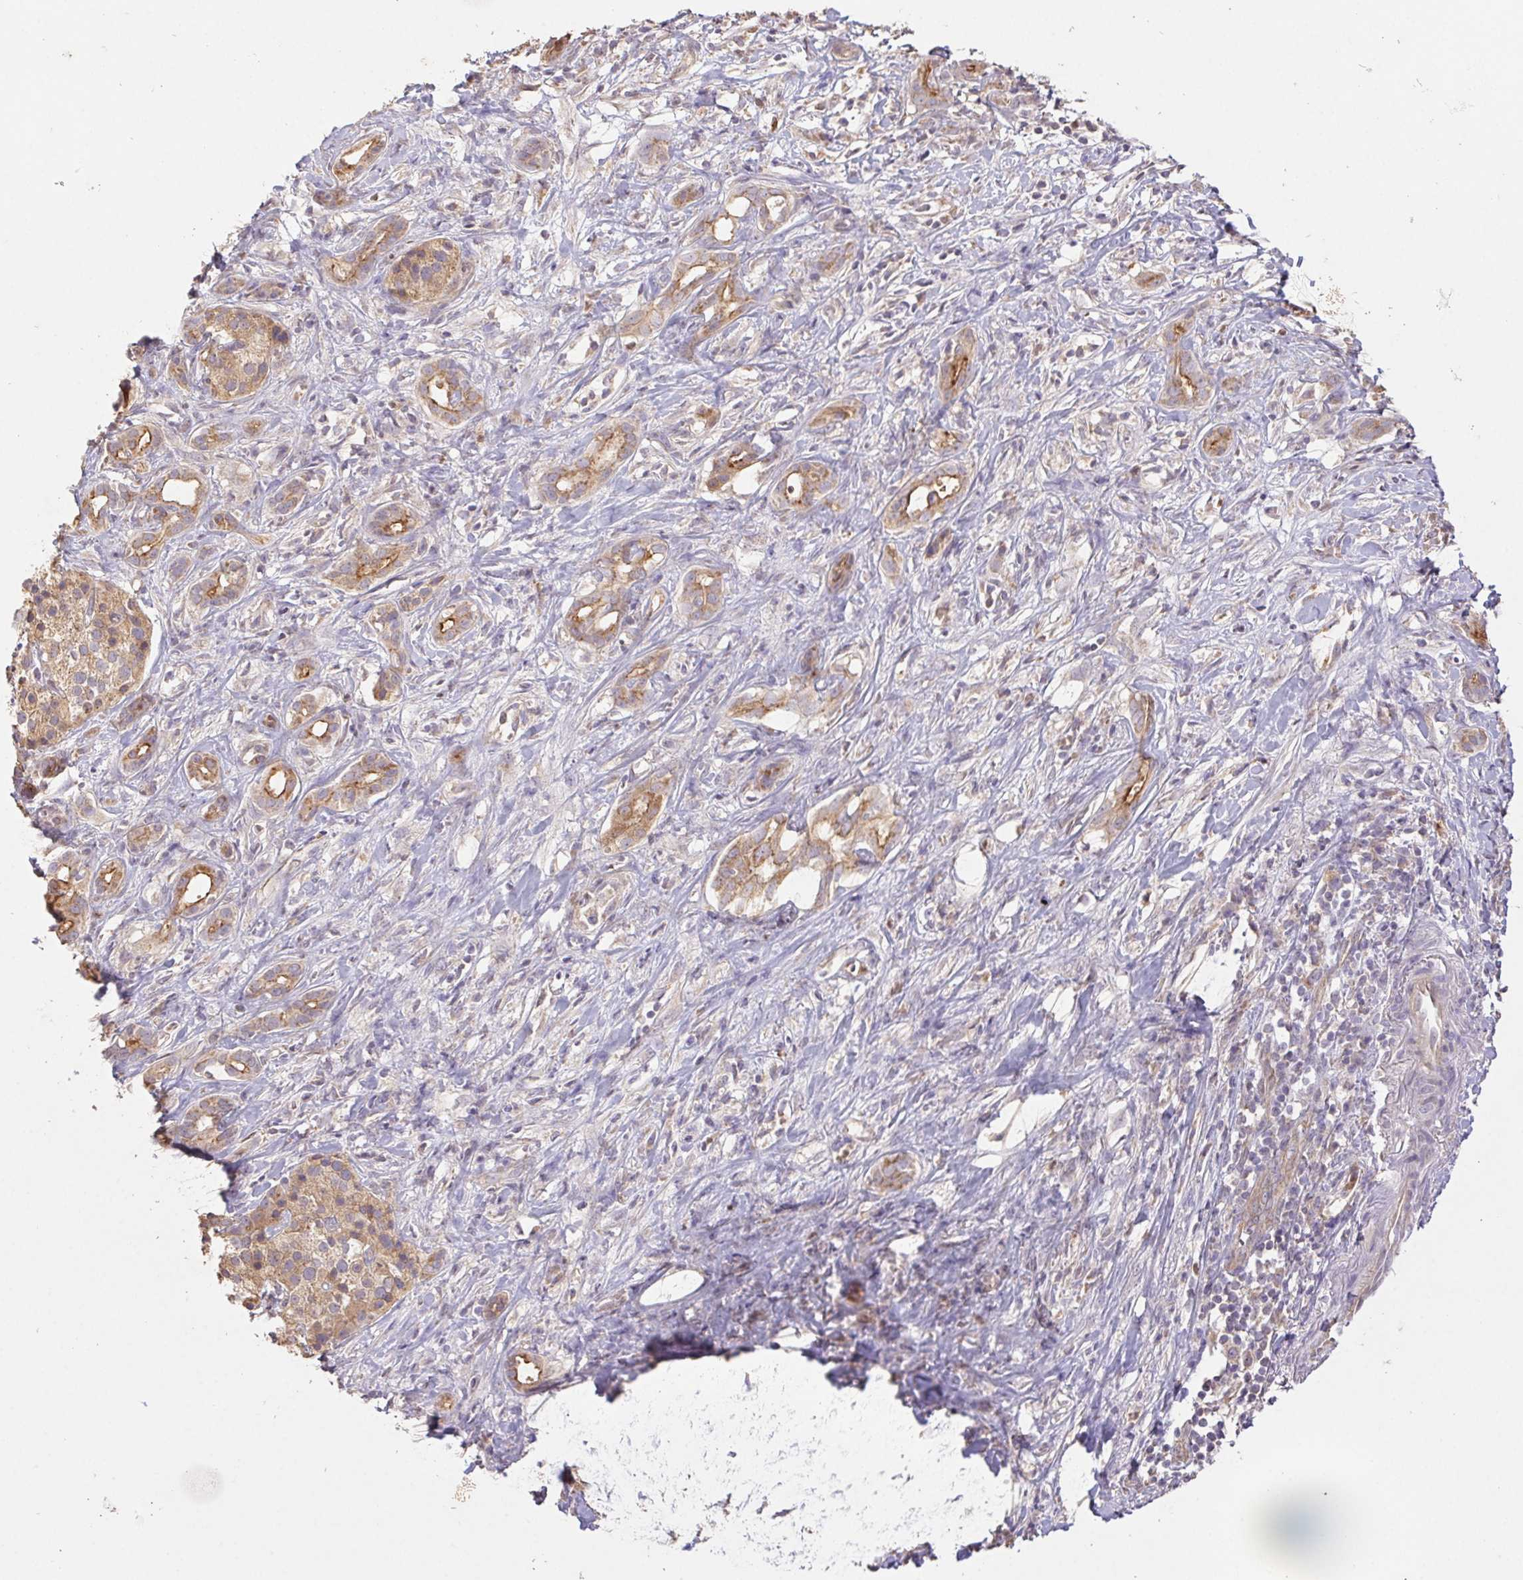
{"staining": {"intensity": "moderate", "quantity": "25%-75%", "location": "cytoplasmic/membranous"}, "tissue": "pancreatic cancer", "cell_type": "Tumor cells", "image_type": "cancer", "snomed": [{"axis": "morphology", "description": "Adenocarcinoma, NOS"}, {"axis": "topography", "description": "Pancreas"}], "caption": "Protein analysis of pancreatic adenocarcinoma tissue displays moderate cytoplasmic/membranous positivity in approximately 25%-75% of tumor cells.", "gene": "RAB11A", "patient": {"sex": "male", "age": 61}}